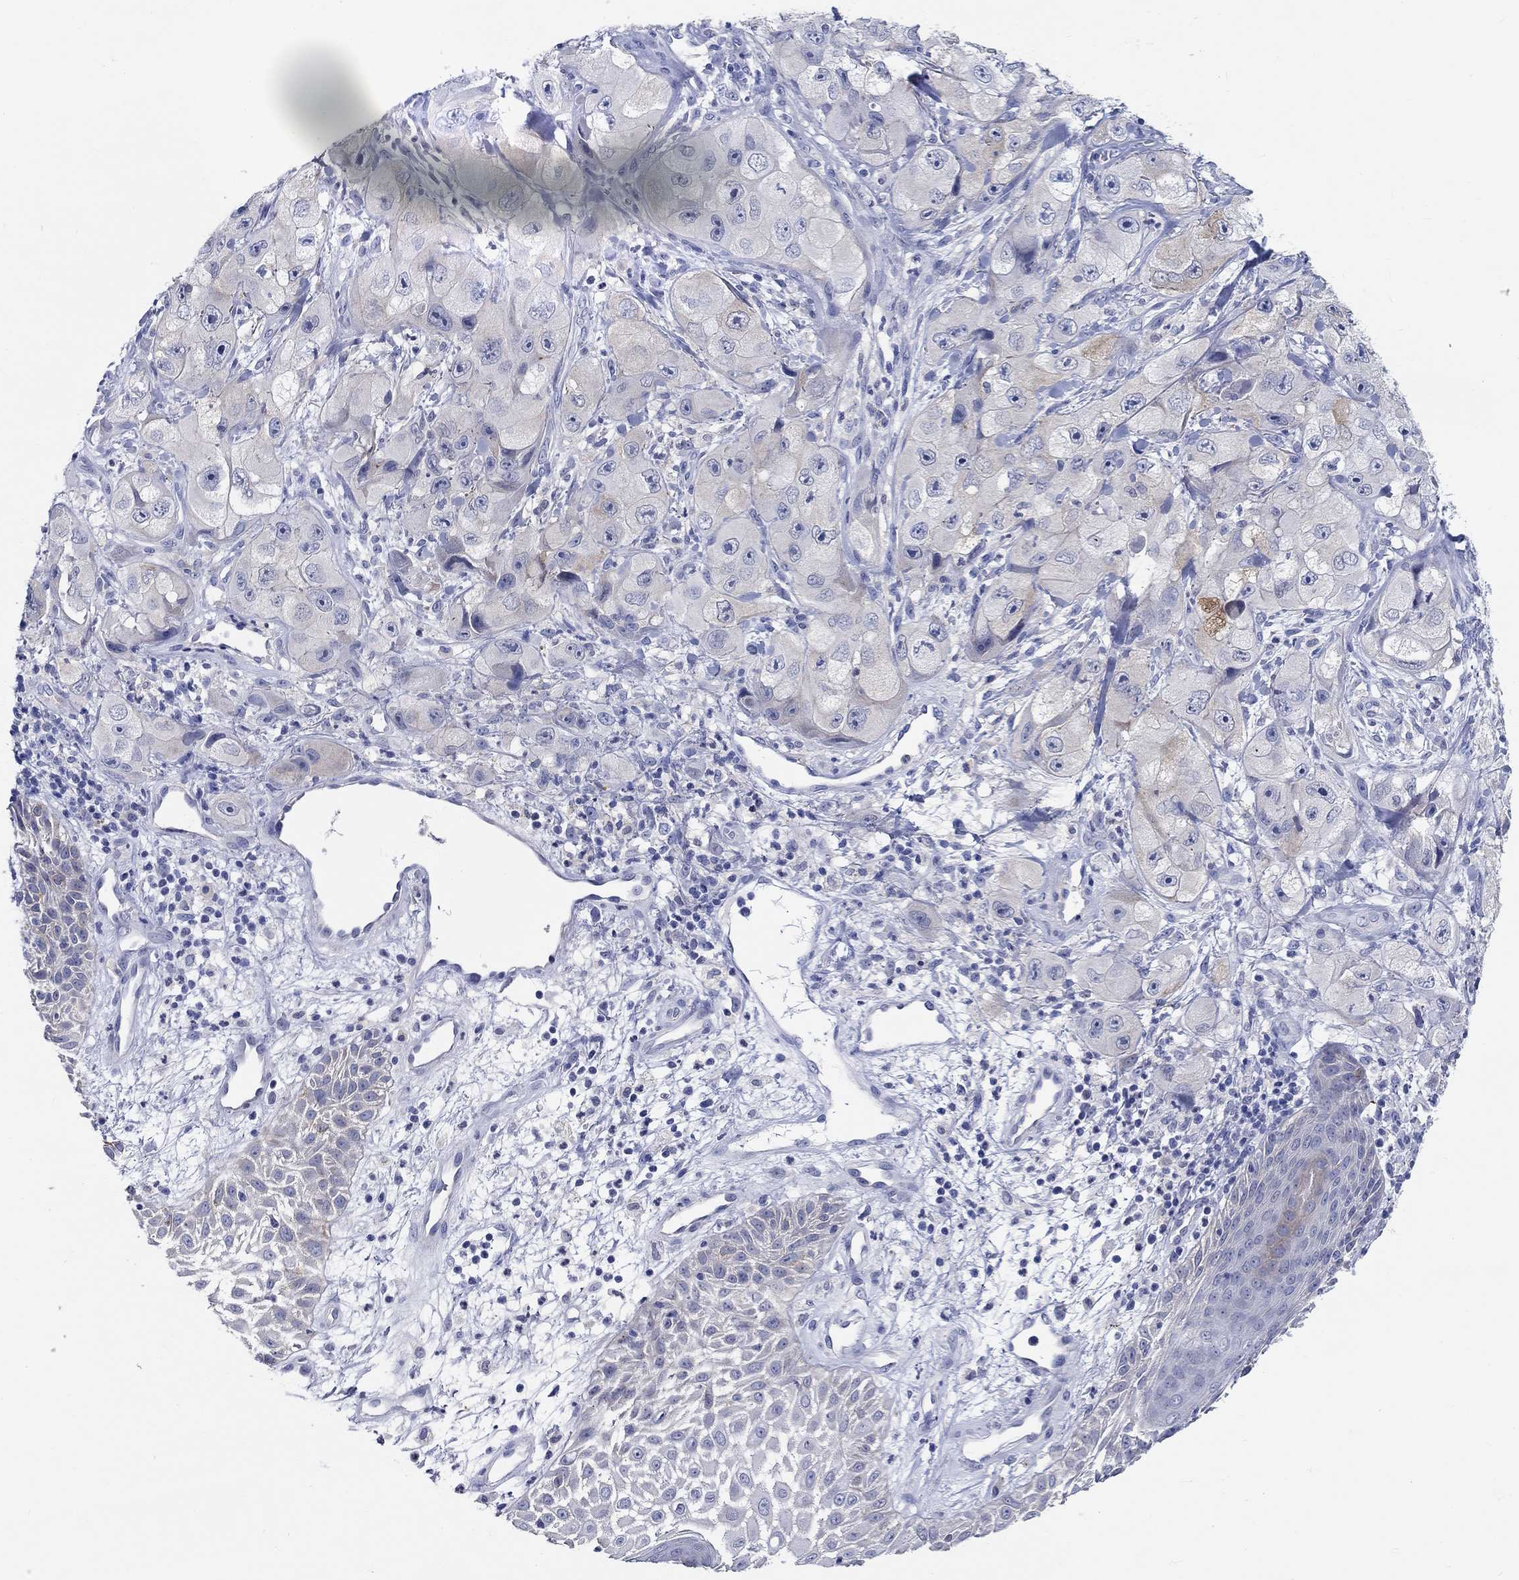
{"staining": {"intensity": "negative", "quantity": "none", "location": "none"}, "tissue": "skin cancer", "cell_type": "Tumor cells", "image_type": "cancer", "snomed": [{"axis": "morphology", "description": "Squamous cell carcinoma, NOS"}, {"axis": "topography", "description": "Skin"}, {"axis": "topography", "description": "Subcutis"}], "caption": "Skin cancer stained for a protein using IHC exhibits no expression tumor cells.", "gene": "RAP1GAP", "patient": {"sex": "male", "age": 73}}